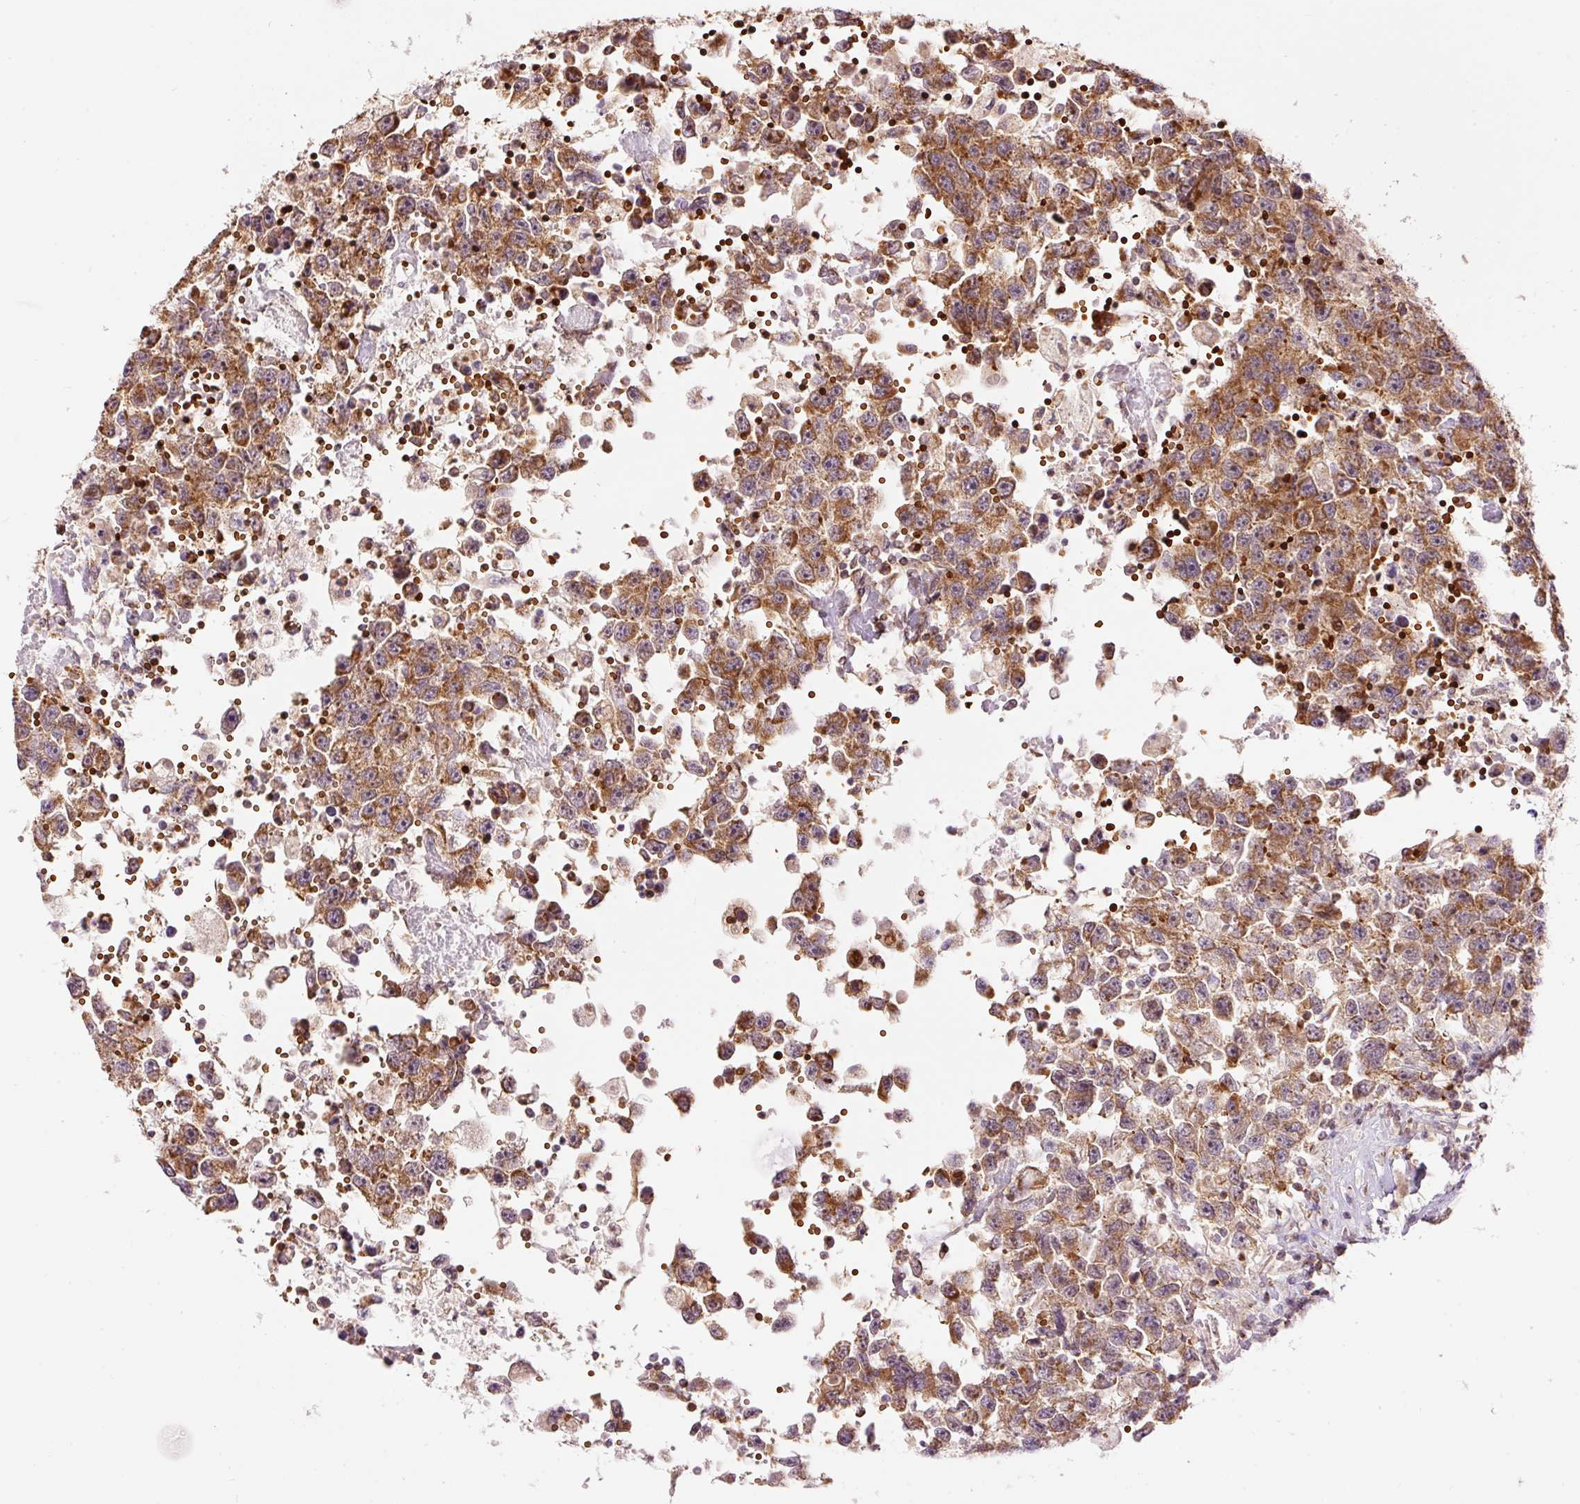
{"staining": {"intensity": "moderate", "quantity": ">75%", "location": "cytoplasmic/membranous"}, "tissue": "testis cancer", "cell_type": "Tumor cells", "image_type": "cancer", "snomed": [{"axis": "morphology", "description": "Carcinoma, Embryonal, NOS"}, {"axis": "topography", "description": "Testis"}], "caption": "About >75% of tumor cells in human testis cancer exhibit moderate cytoplasmic/membranous protein expression as visualized by brown immunohistochemical staining.", "gene": "ADCY4", "patient": {"sex": "male", "age": 83}}